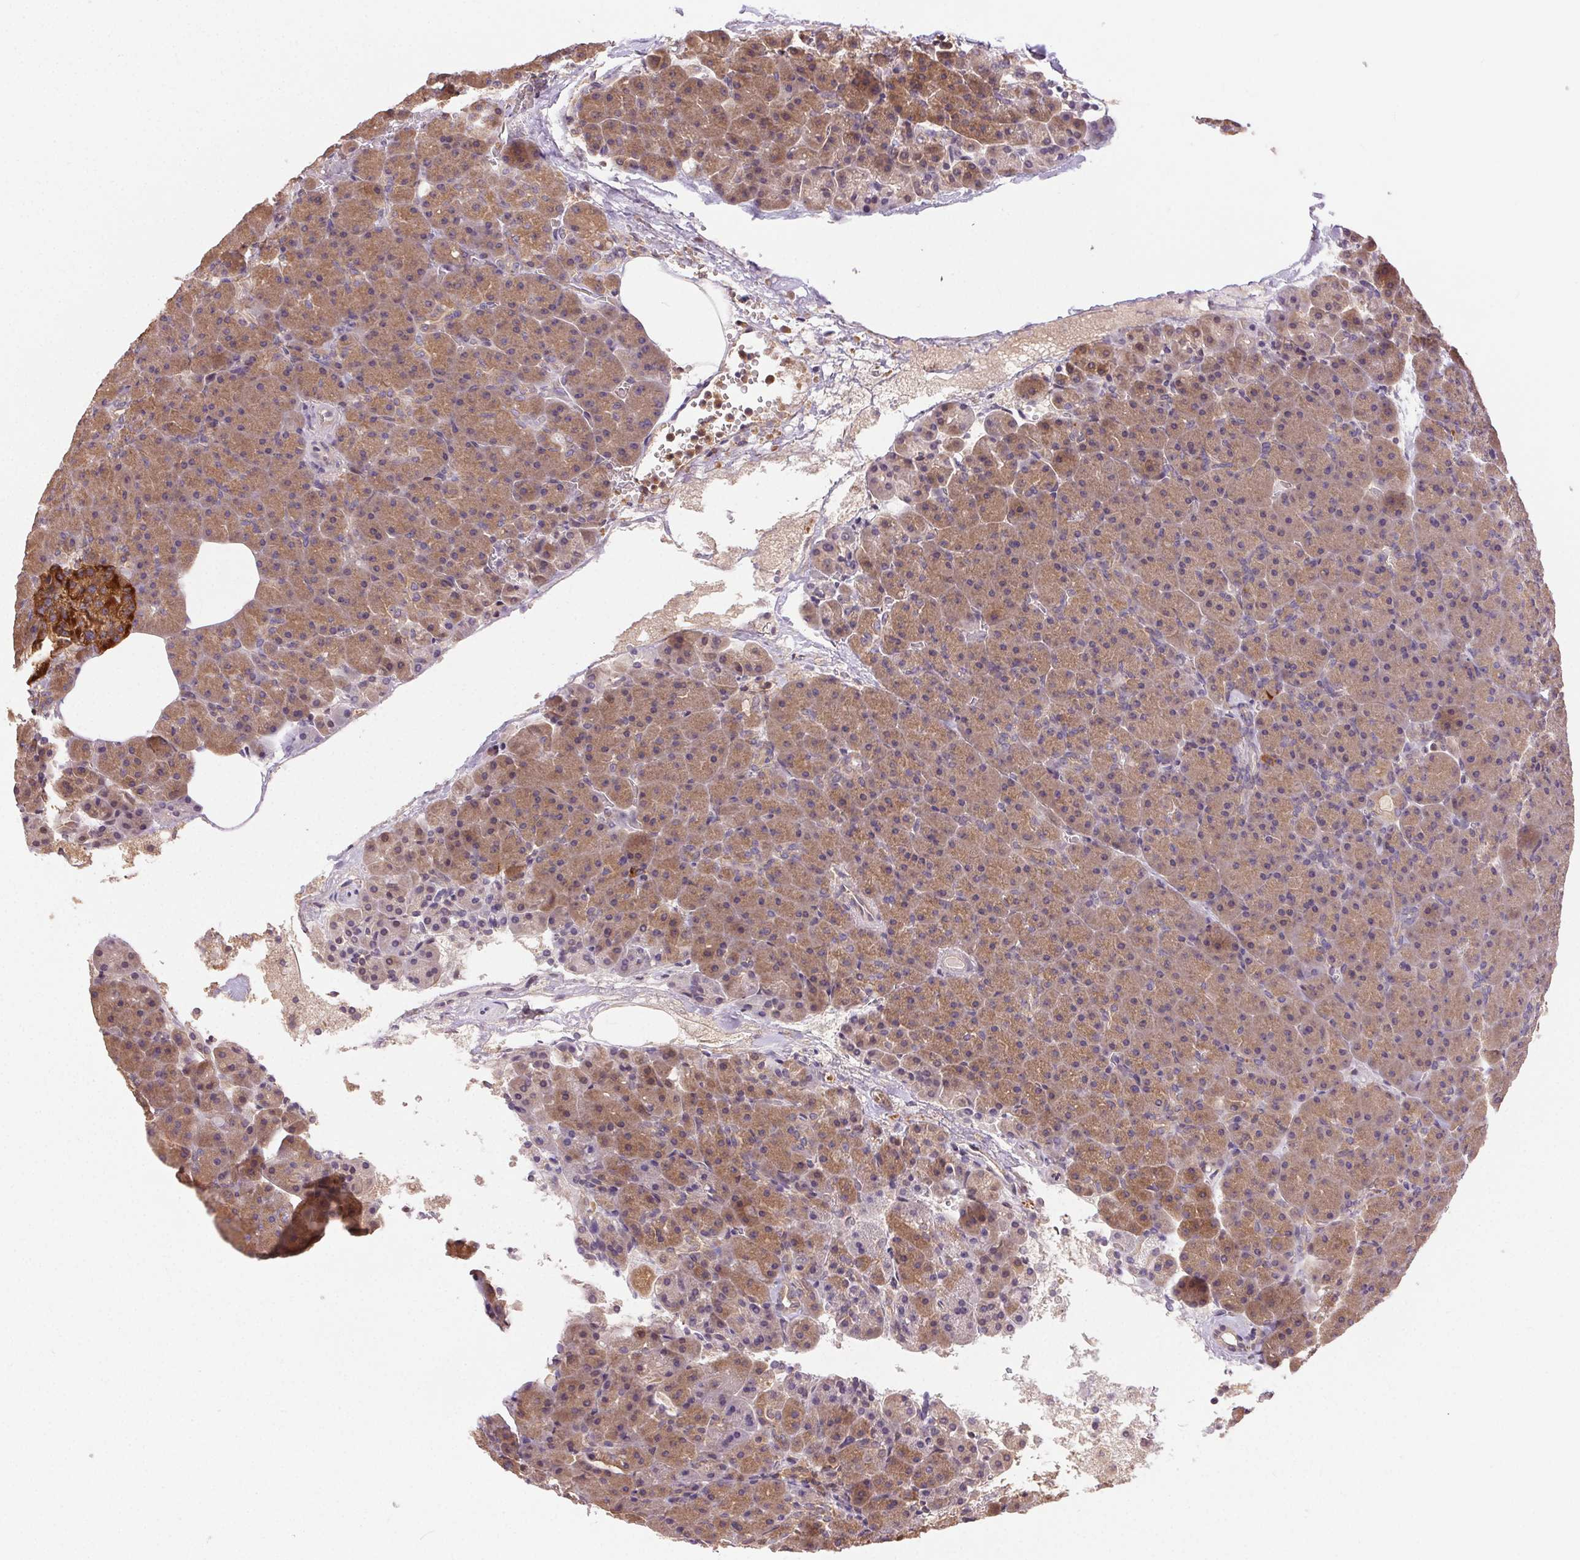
{"staining": {"intensity": "moderate", "quantity": ">75%", "location": "cytoplasmic/membranous"}, "tissue": "pancreas", "cell_type": "Exocrine glandular cells", "image_type": "normal", "snomed": [{"axis": "morphology", "description": "Normal tissue, NOS"}, {"axis": "topography", "description": "Pancreas"}], "caption": "Approximately >75% of exocrine glandular cells in normal human pancreas exhibit moderate cytoplasmic/membranous protein staining as visualized by brown immunohistochemical staining.", "gene": "GDI1", "patient": {"sex": "female", "age": 74}}